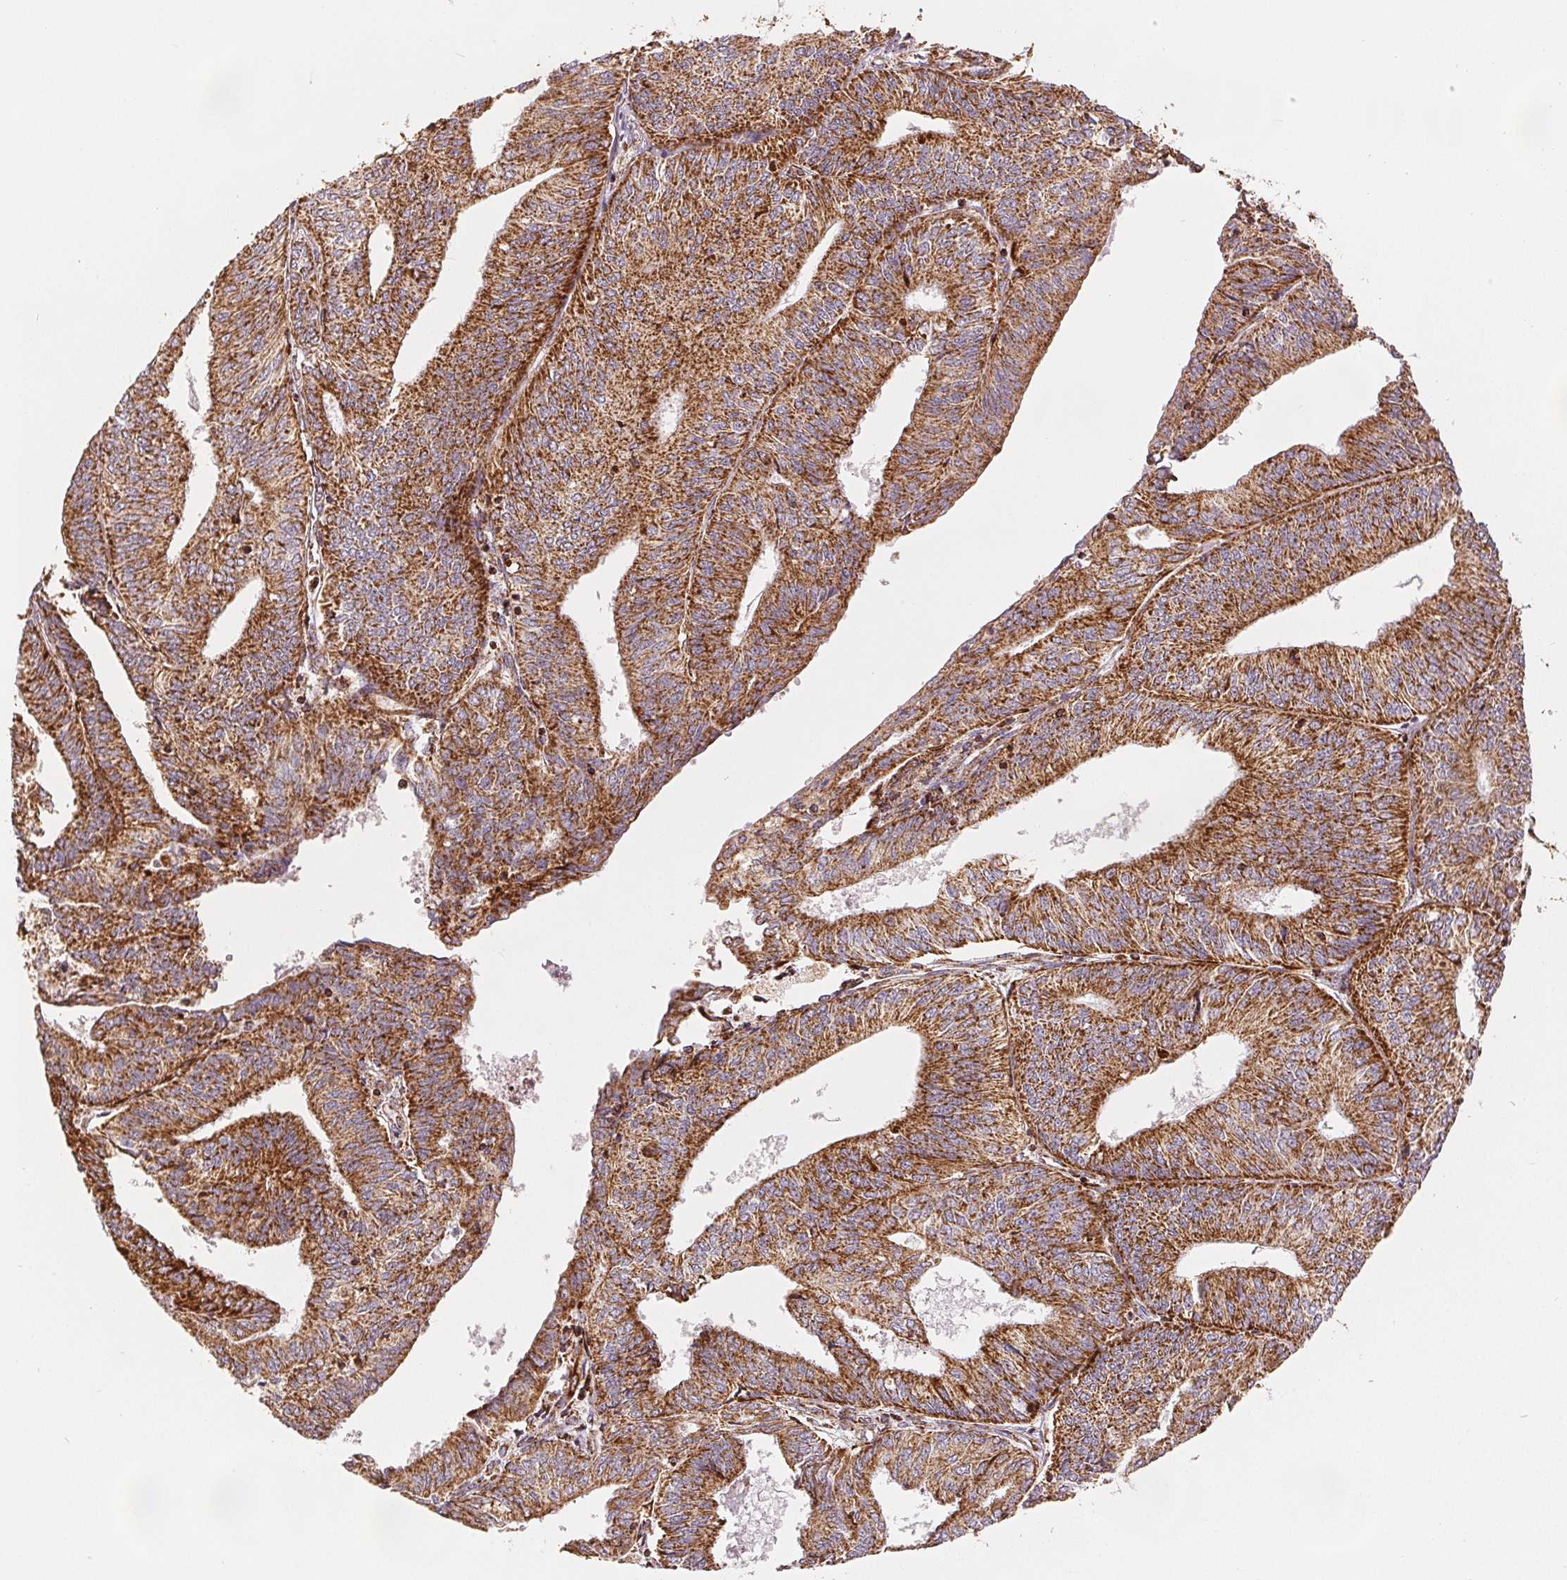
{"staining": {"intensity": "moderate", "quantity": ">75%", "location": "cytoplasmic/membranous"}, "tissue": "endometrial cancer", "cell_type": "Tumor cells", "image_type": "cancer", "snomed": [{"axis": "morphology", "description": "Adenocarcinoma, NOS"}, {"axis": "topography", "description": "Endometrium"}], "caption": "Tumor cells show medium levels of moderate cytoplasmic/membranous staining in approximately >75% of cells in human endometrial cancer.", "gene": "SDHB", "patient": {"sex": "female", "age": 58}}